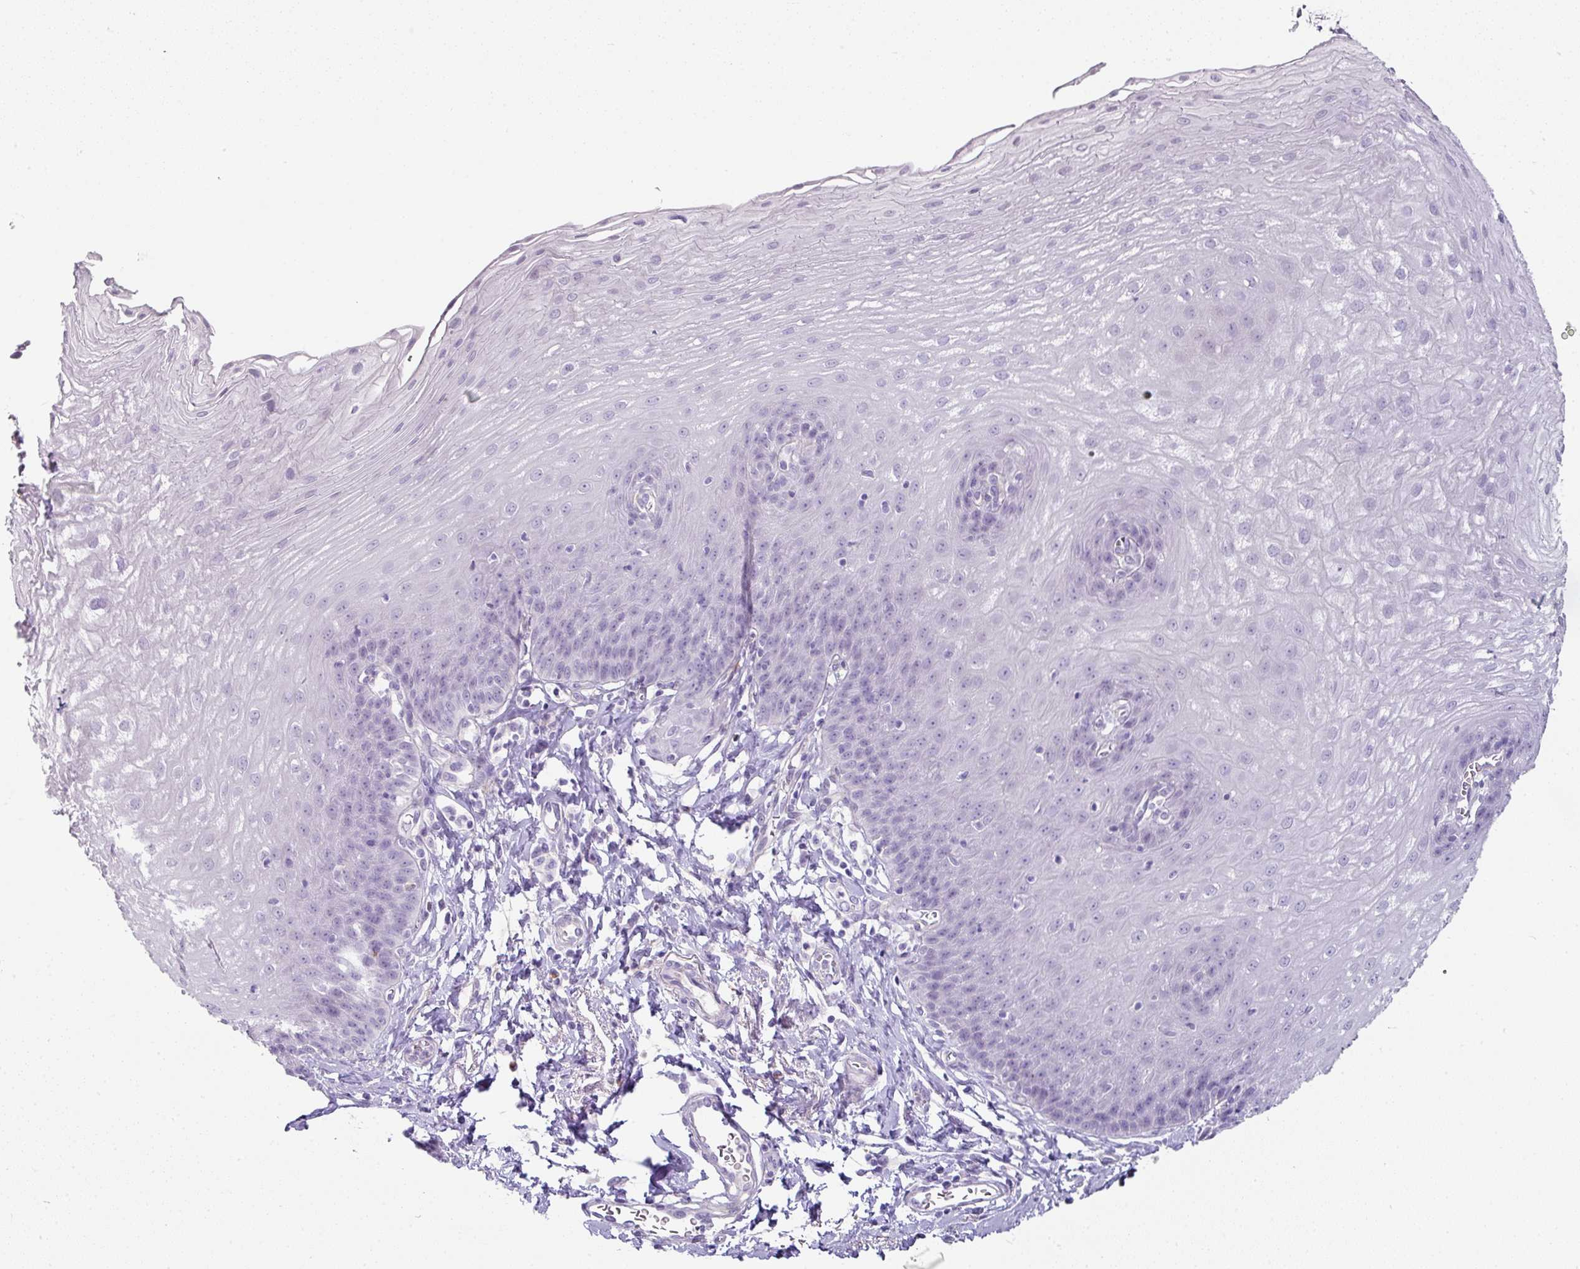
{"staining": {"intensity": "negative", "quantity": "none", "location": "none"}, "tissue": "esophagus", "cell_type": "Squamous epithelial cells", "image_type": "normal", "snomed": [{"axis": "morphology", "description": "Normal tissue, NOS"}, {"axis": "topography", "description": "Esophagus"}], "caption": "High magnification brightfield microscopy of normal esophagus stained with DAB (brown) and counterstained with hematoxylin (blue): squamous epithelial cells show no significant positivity. Brightfield microscopy of IHC stained with DAB (brown) and hematoxylin (blue), captured at high magnification.", "gene": "OR52N1", "patient": {"sex": "female", "age": 81}}